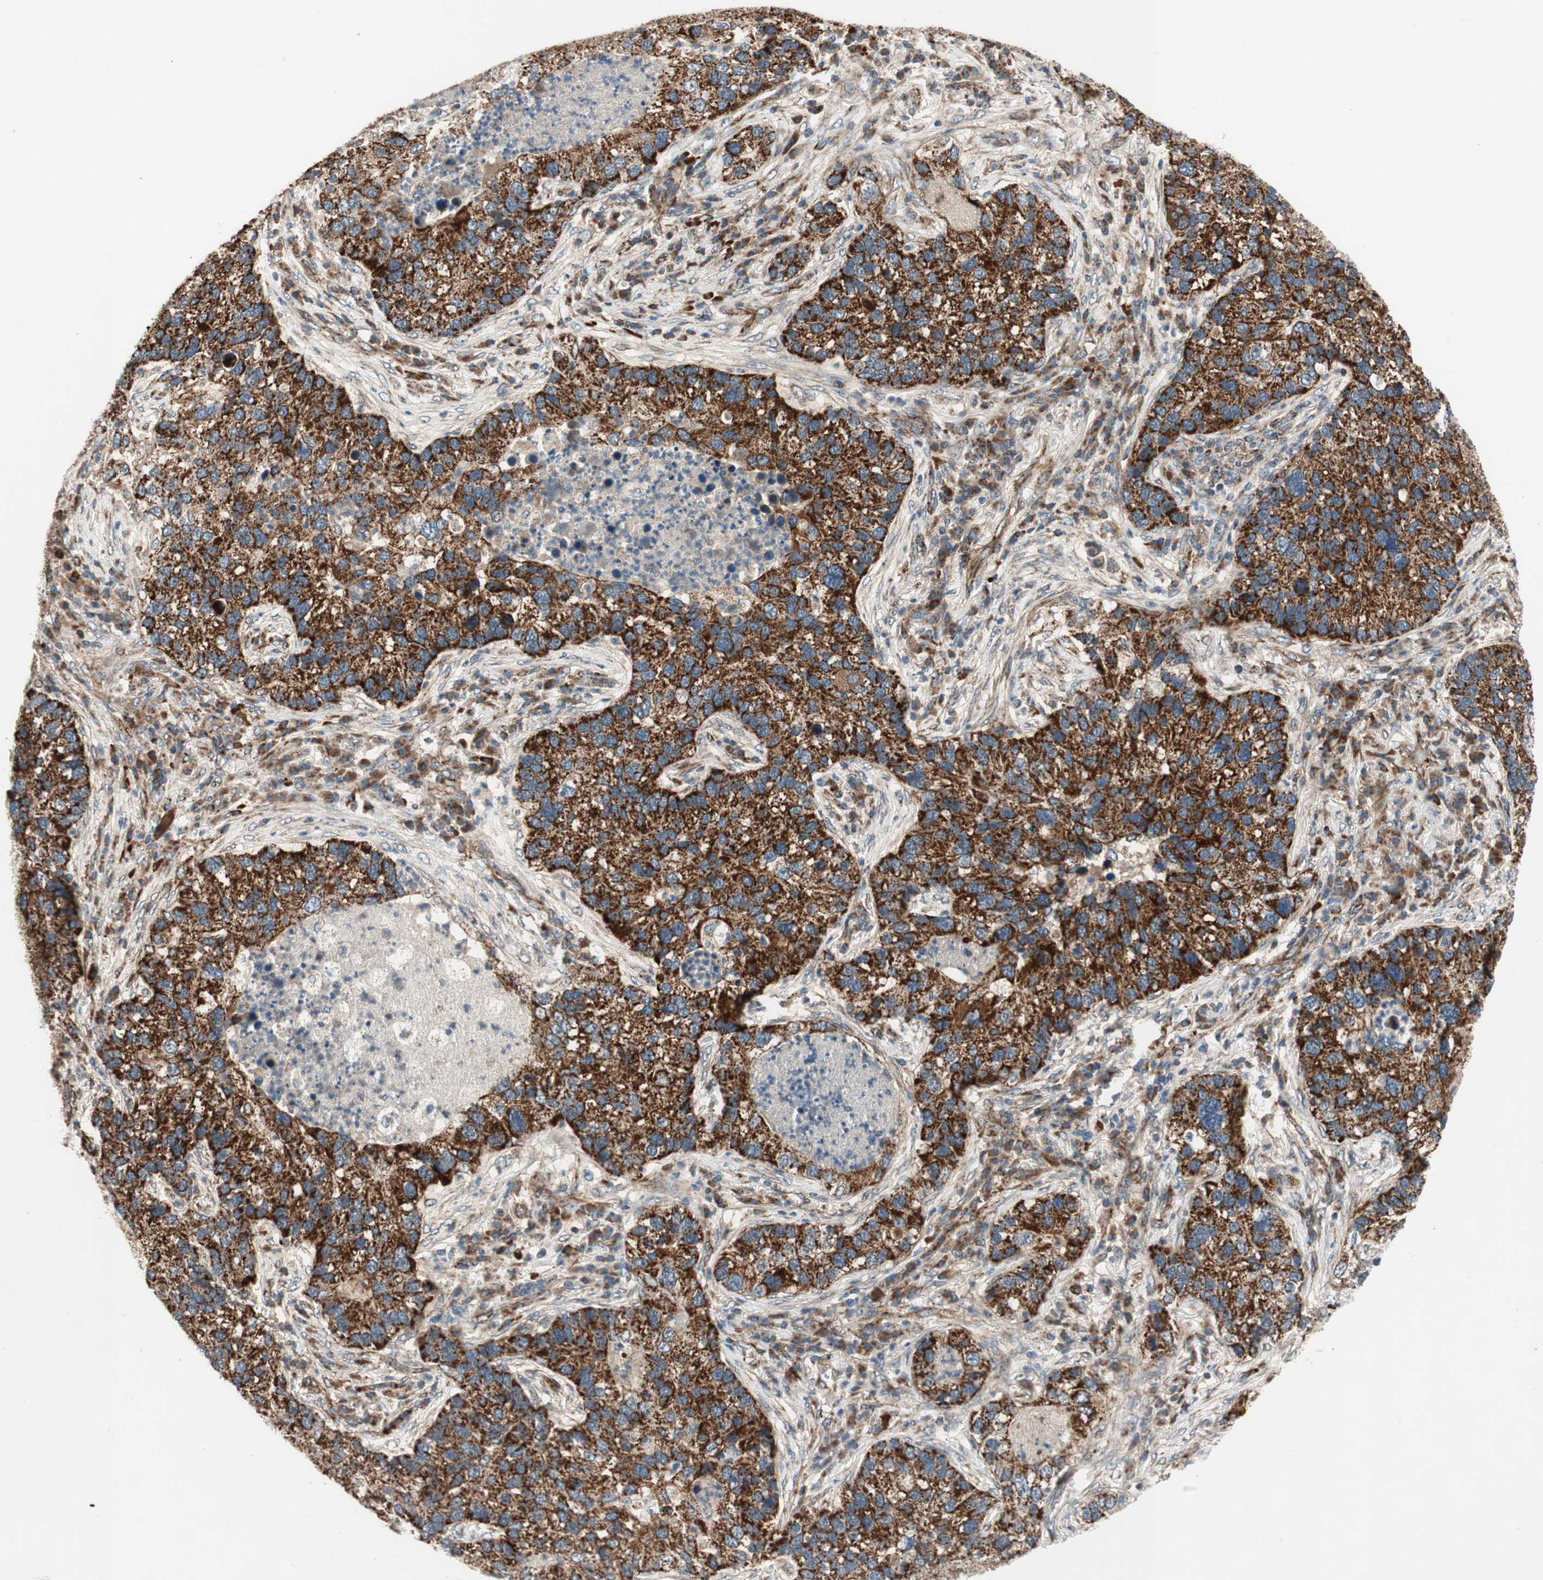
{"staining": {"intensity": "strong", "quantity": ">75%", "location": "cytoplasmic/membranous"}, "tissue": "lung cancer", "cell_type": "Tumor cells", "image_type": "cancer", "snomed": [{"axis": "morphology", "description": "Normal tissue, NOS"}, {"axis": "morphology", "description": "Adenocarcinoma, NOS"}, {"axis": "topography", "description": "Bronchus"}, {"axis": "topography", "description": "Lung"}], "caption": "Brown immunohistochemical staining in human lung adenocarcinoma demonstrates strong cytoplasmic/membranous positivity in about >75% of tumor cells. (DAB IHC with brightfield microscopy, high magnification).", "gene": "AKAP1", "patient": {"sex": "male", "age": 54}}